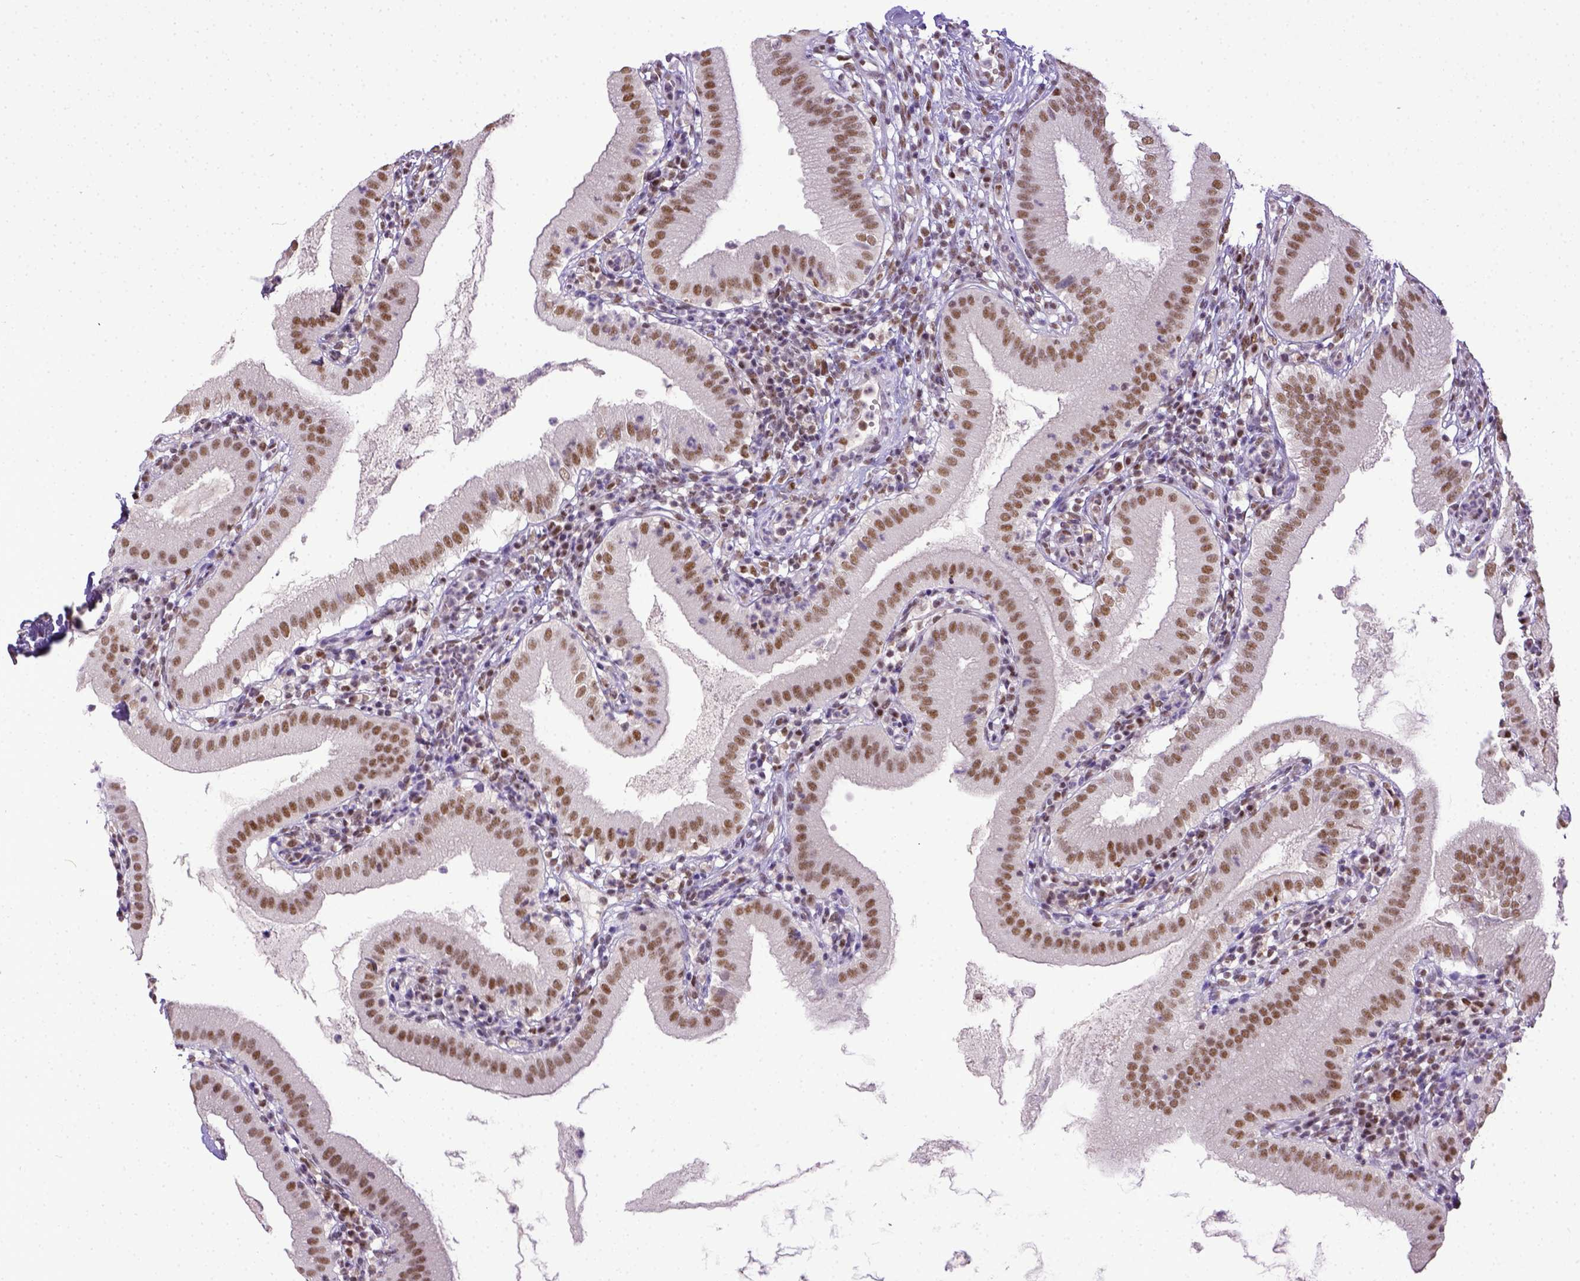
{"staining": {"intensity": "moderate", "quantity": ">75%", "location": "nuclear"}, "tissue": "gallbladder", "cell_type": "Glandular cells", "image_type": "normal", "snomed": [{"axis": "morphology", "description": "Normal tissue, NOS"}, {"axis": "topography", "description": "Gallbladder"}], "caption": "Moderate nuclear staining is identified in about >75% of glandular cells in unremarkable gallbladder. Using DAB (3,3'-diaminobenzidine) (brown) and hematoxylin (blue) stains, captured at high magnification using brightfield microscopy.", "gene": "ERCC1", "patient": {"sex": "female", "age": 65}}